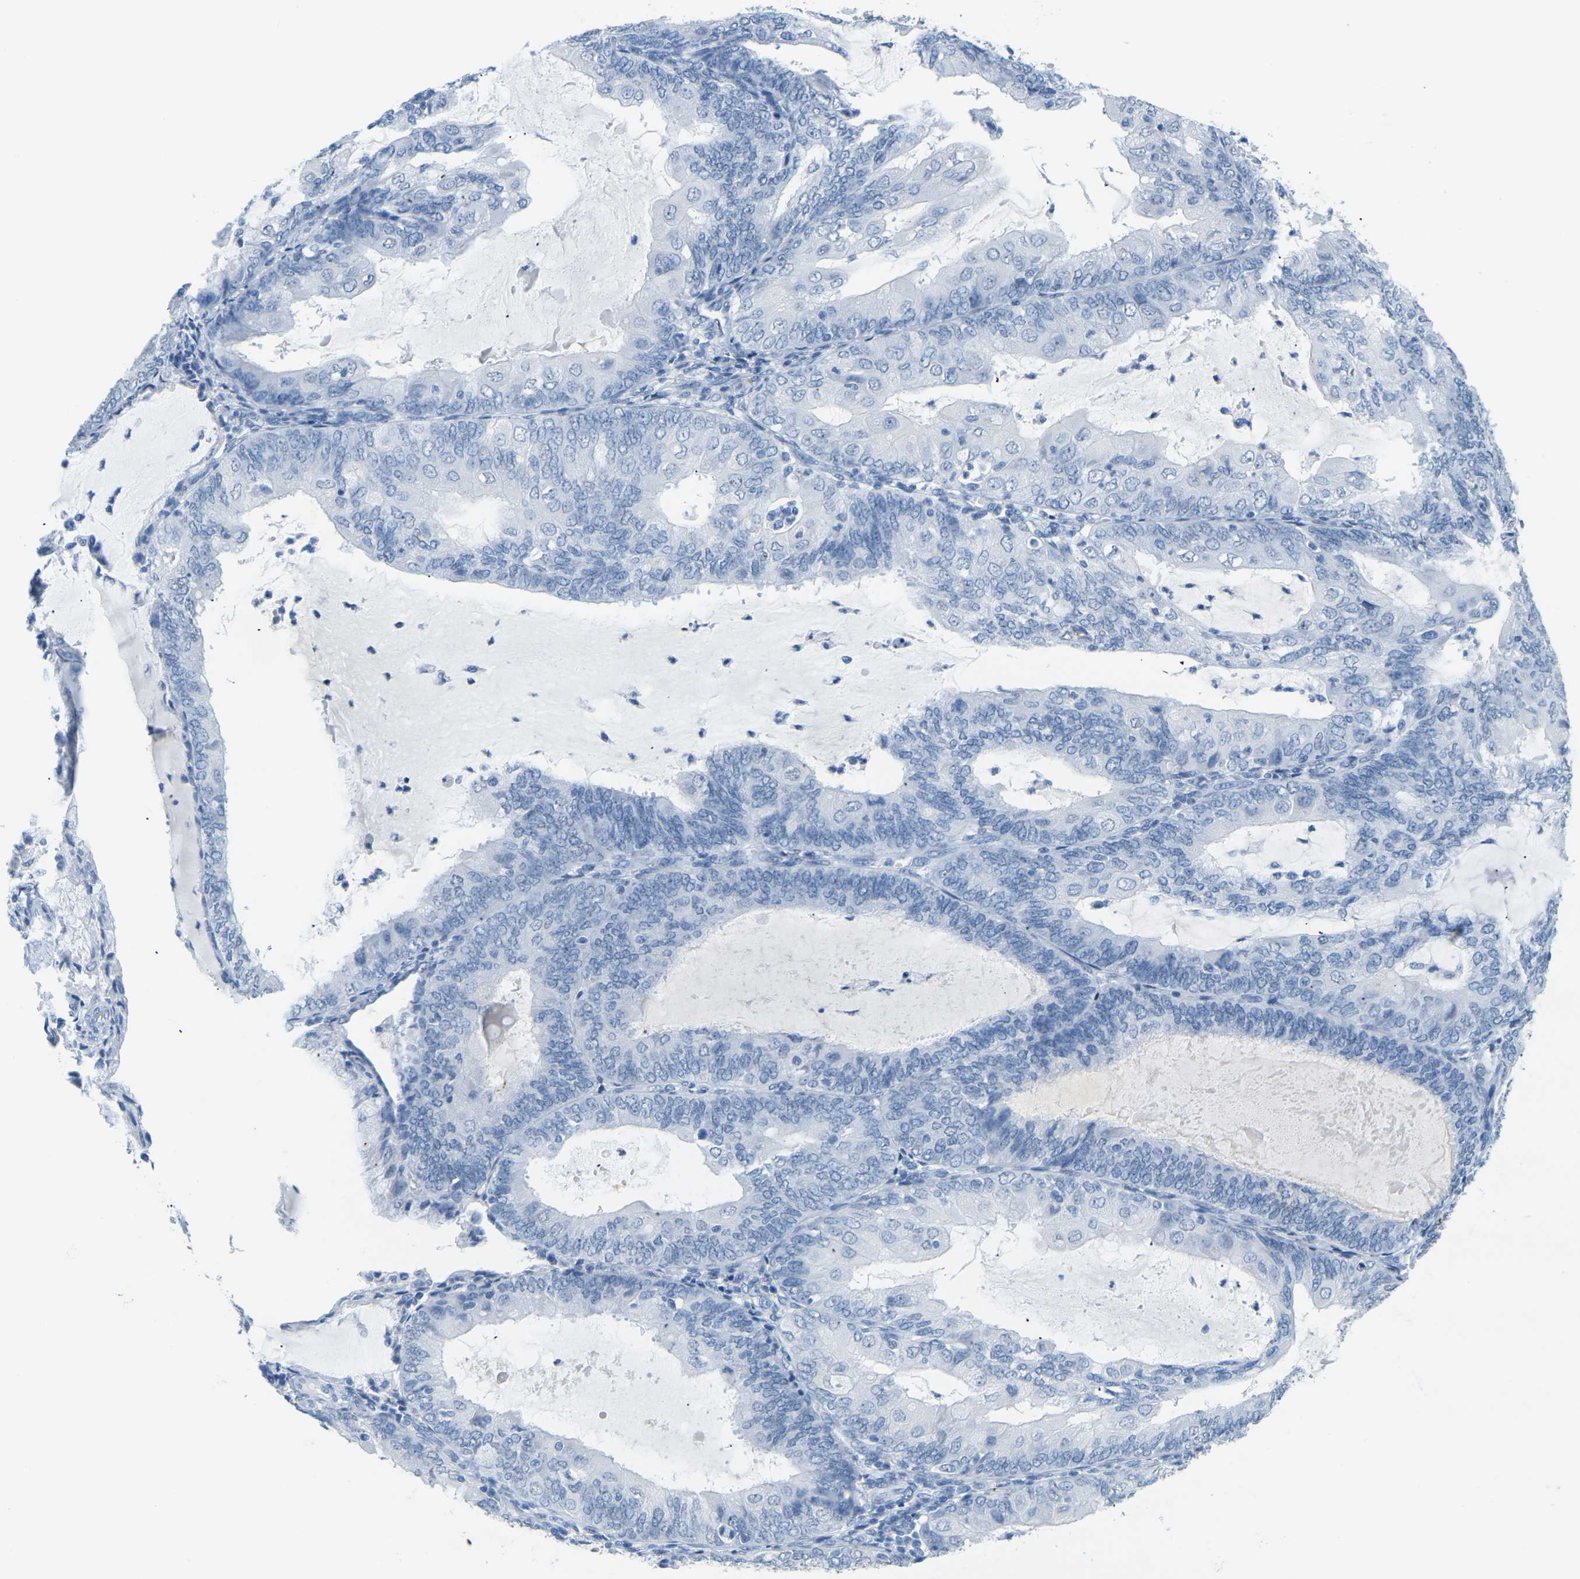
{"staining": {"intensity": "negative", "quantity": "none", "location": "none"}, "tissue": "endometrial cancer", "cell_type": "Tumor cells", "image_type": "cancer", "snomed": [{"axis": "morphology", "description": "Adenocarcinoma, NOS"}, {"axis": "topography", "description": "Endometrium"}], "caption": "IHC image of endometrial cancer (adenocarcinoma) stained for a protein (brown), which exhibits no staining in tumor cells.", "gene": "CTAG1A", "patient": {"sex": "female", "age": 81}}